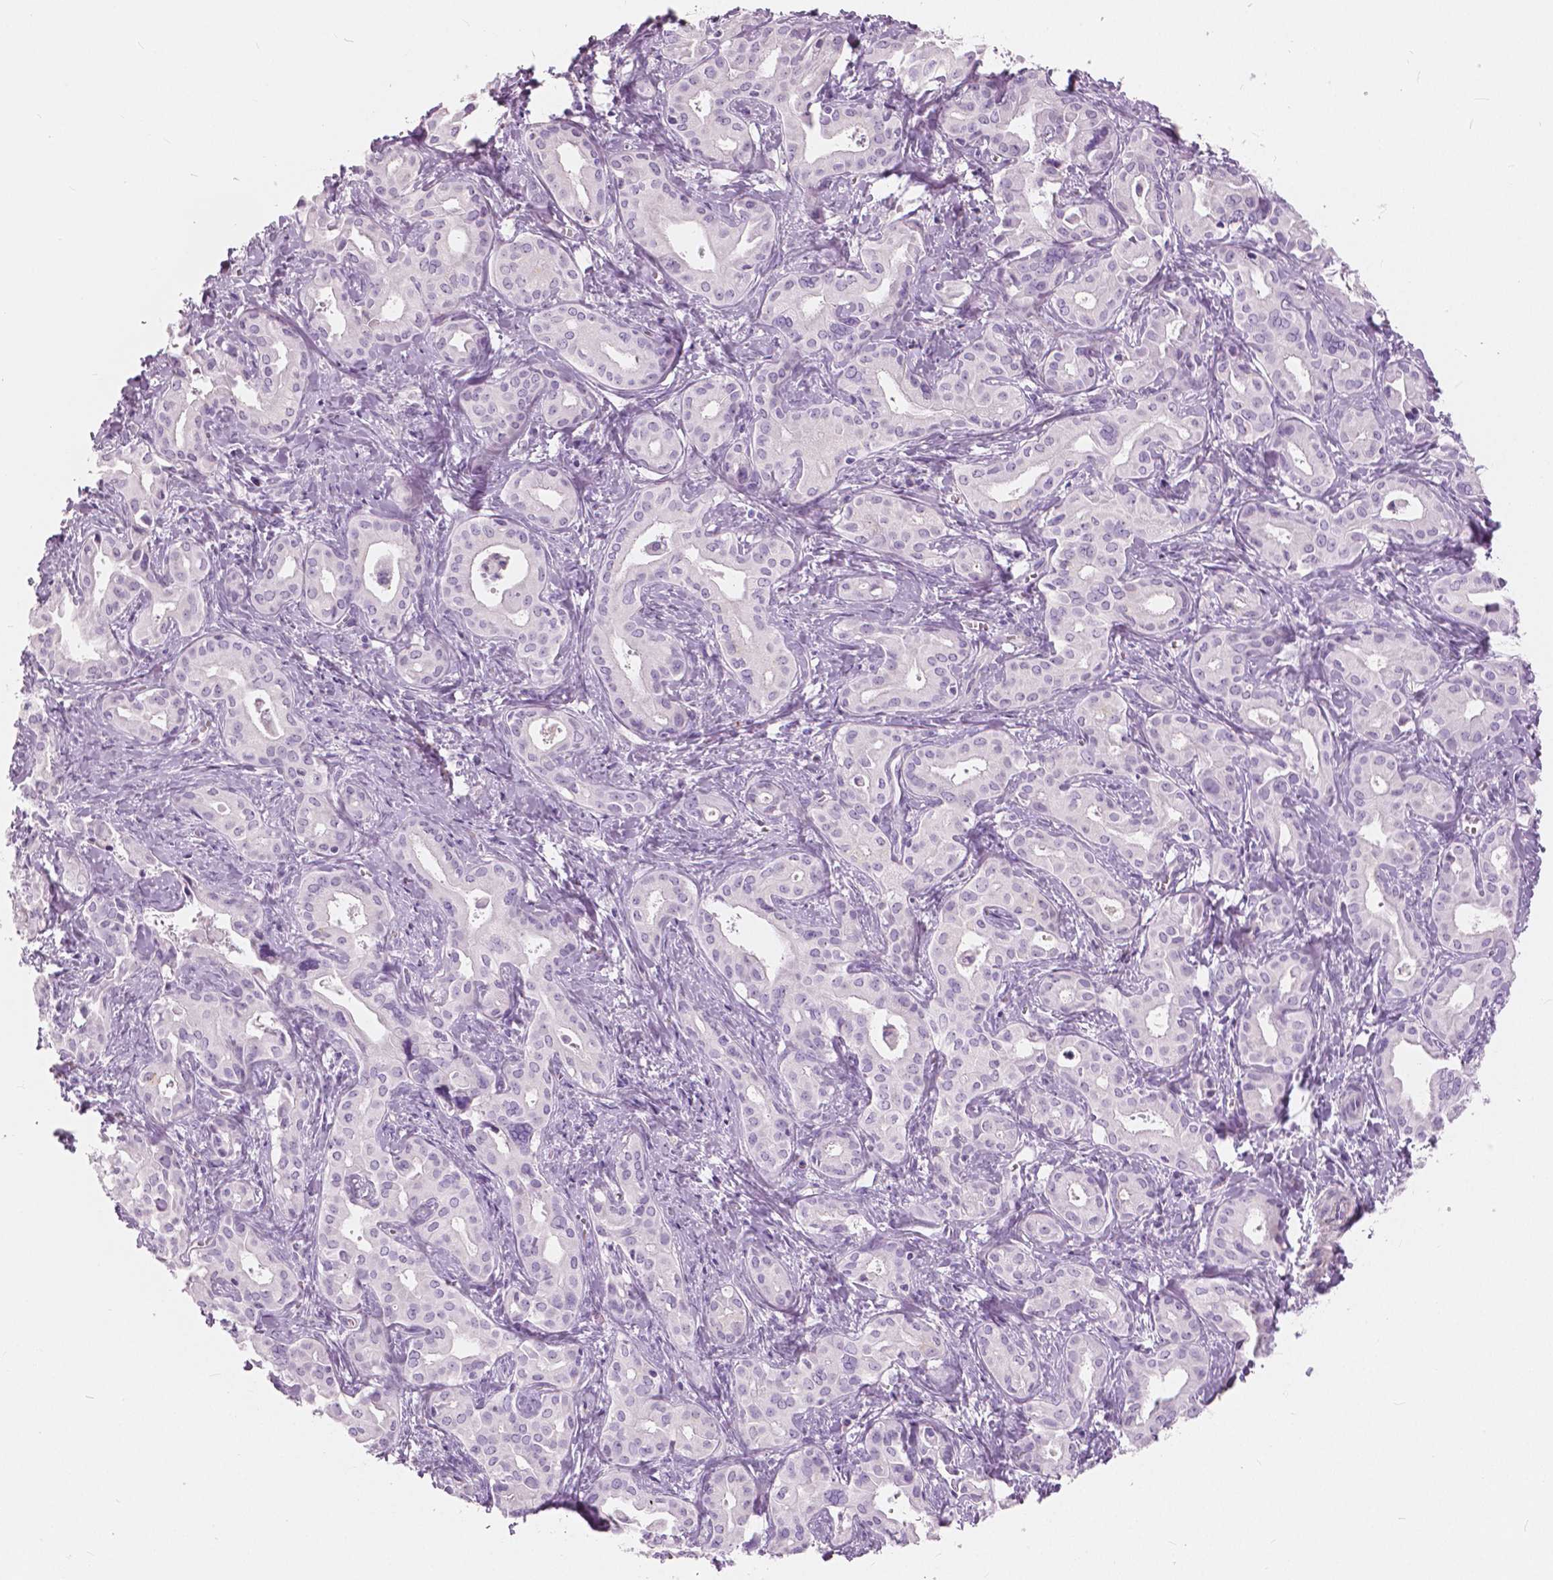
{"staining": {"intensity": "negative", "quantity": "none", "location": "none"}, "tissue": "liver cancer", "cell_type": "Tumor cells", "image_type": "cancer", "snomed": [{"axis": "morphology", "description": "Cholangiocarcinoma"}, {"axis": "topography", "description": "Liver"}], "caption": "The histopathology image exhibits no staining of tumor cells in liver cholangiocarcinoma.", "gene": "A4GNT", "patient": {"sex": "female", "age": 65}}